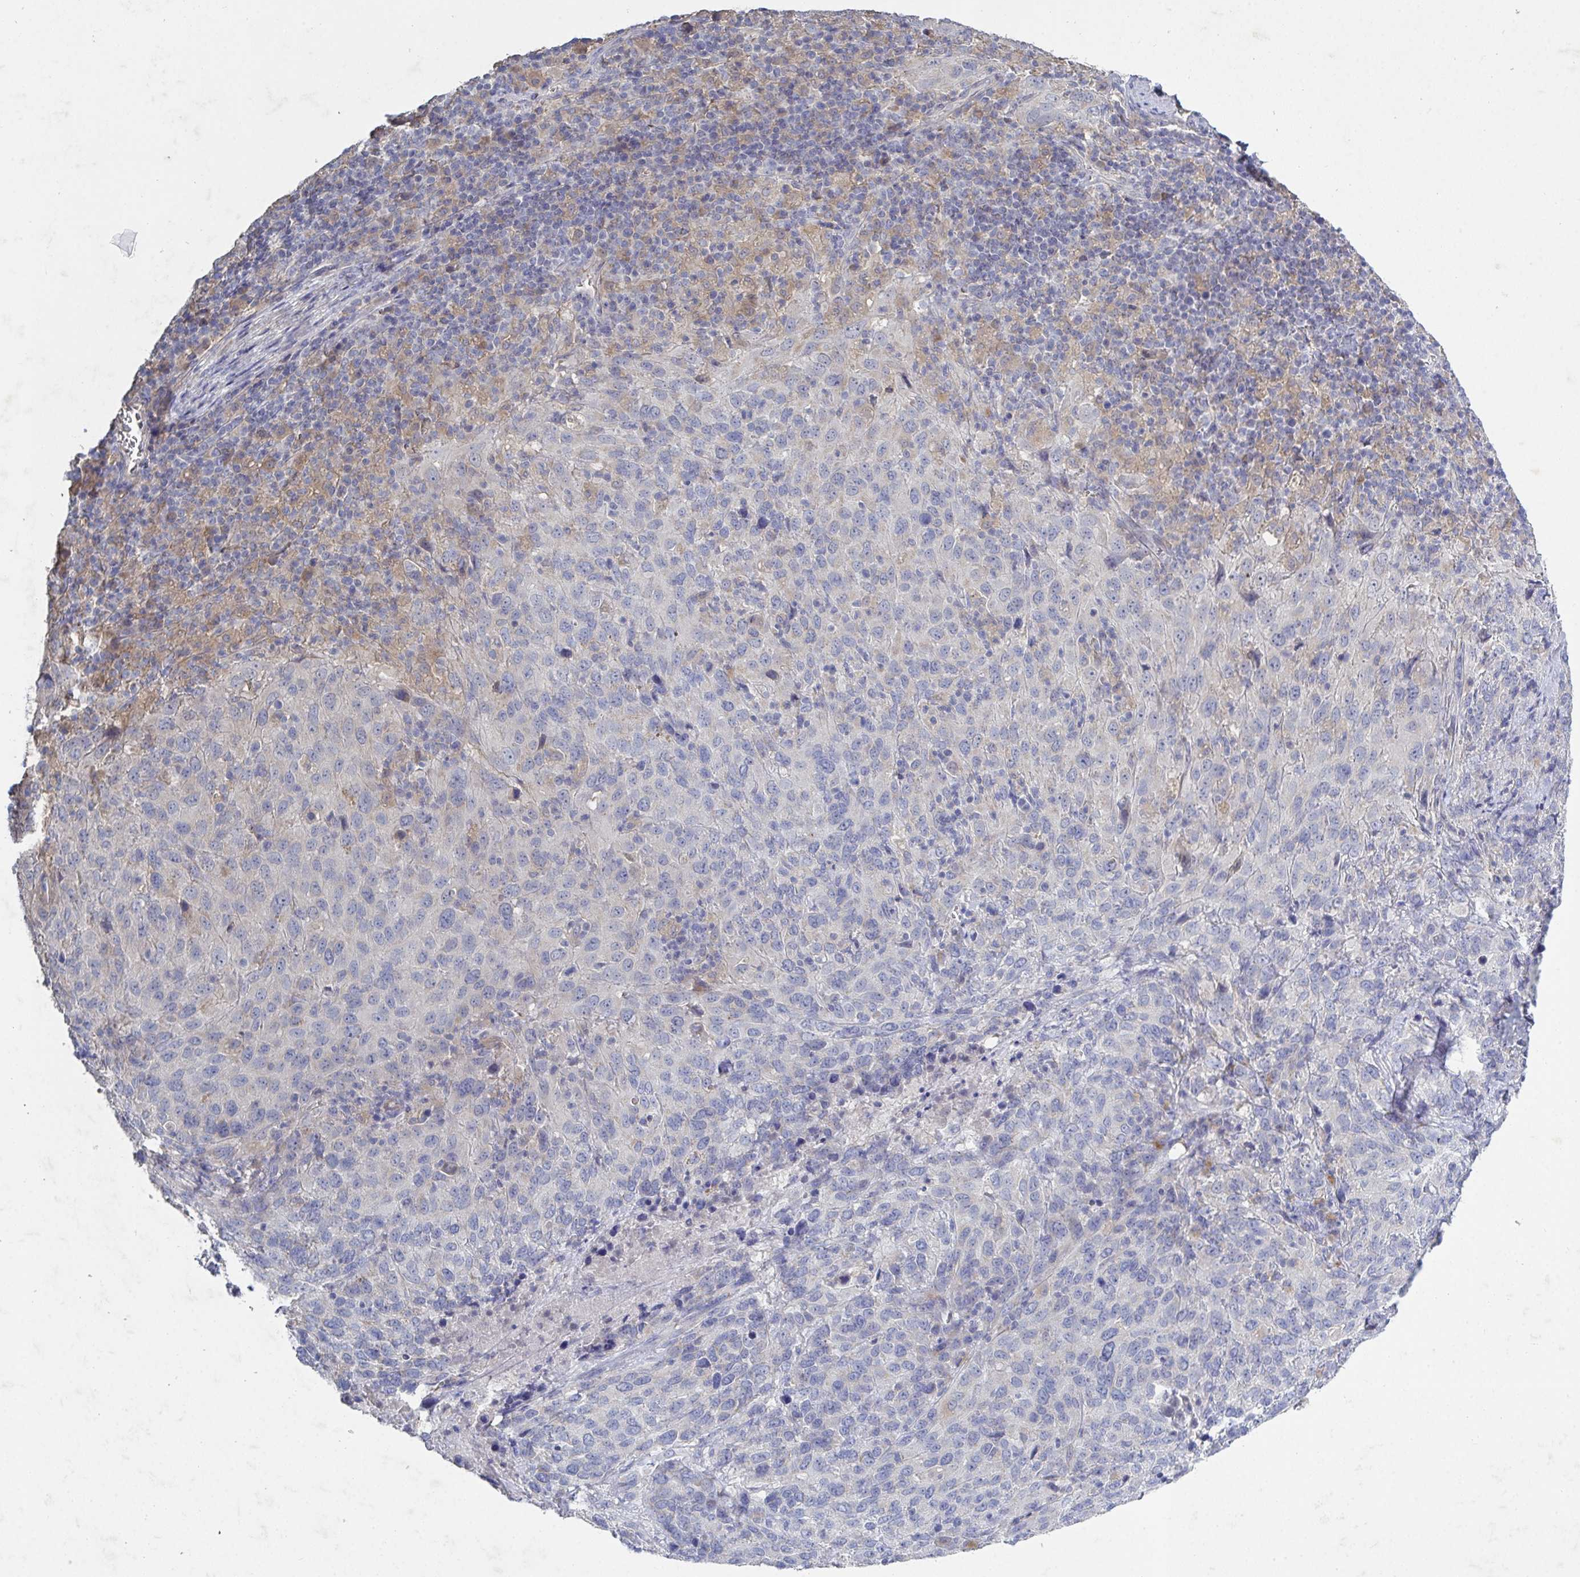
{"staining": {"intensity": "negative", "quantity": "none", "location": "none"}, "tissue": "cervical cancer", "cell_type": "Tumor cells", "image_type": "cancer", "snomed": [{"axis": "morphology", "description": "Squamous cell carcinoma, NOS"}, {"axis": "topography", "description": "Cervix"}], "caption": "The histopathology image displays no staining of tumor cells in squamous cell carcinoma (cervical).", "gene": "GALNT13", "patient": {"sex": "female", "age": 51}}